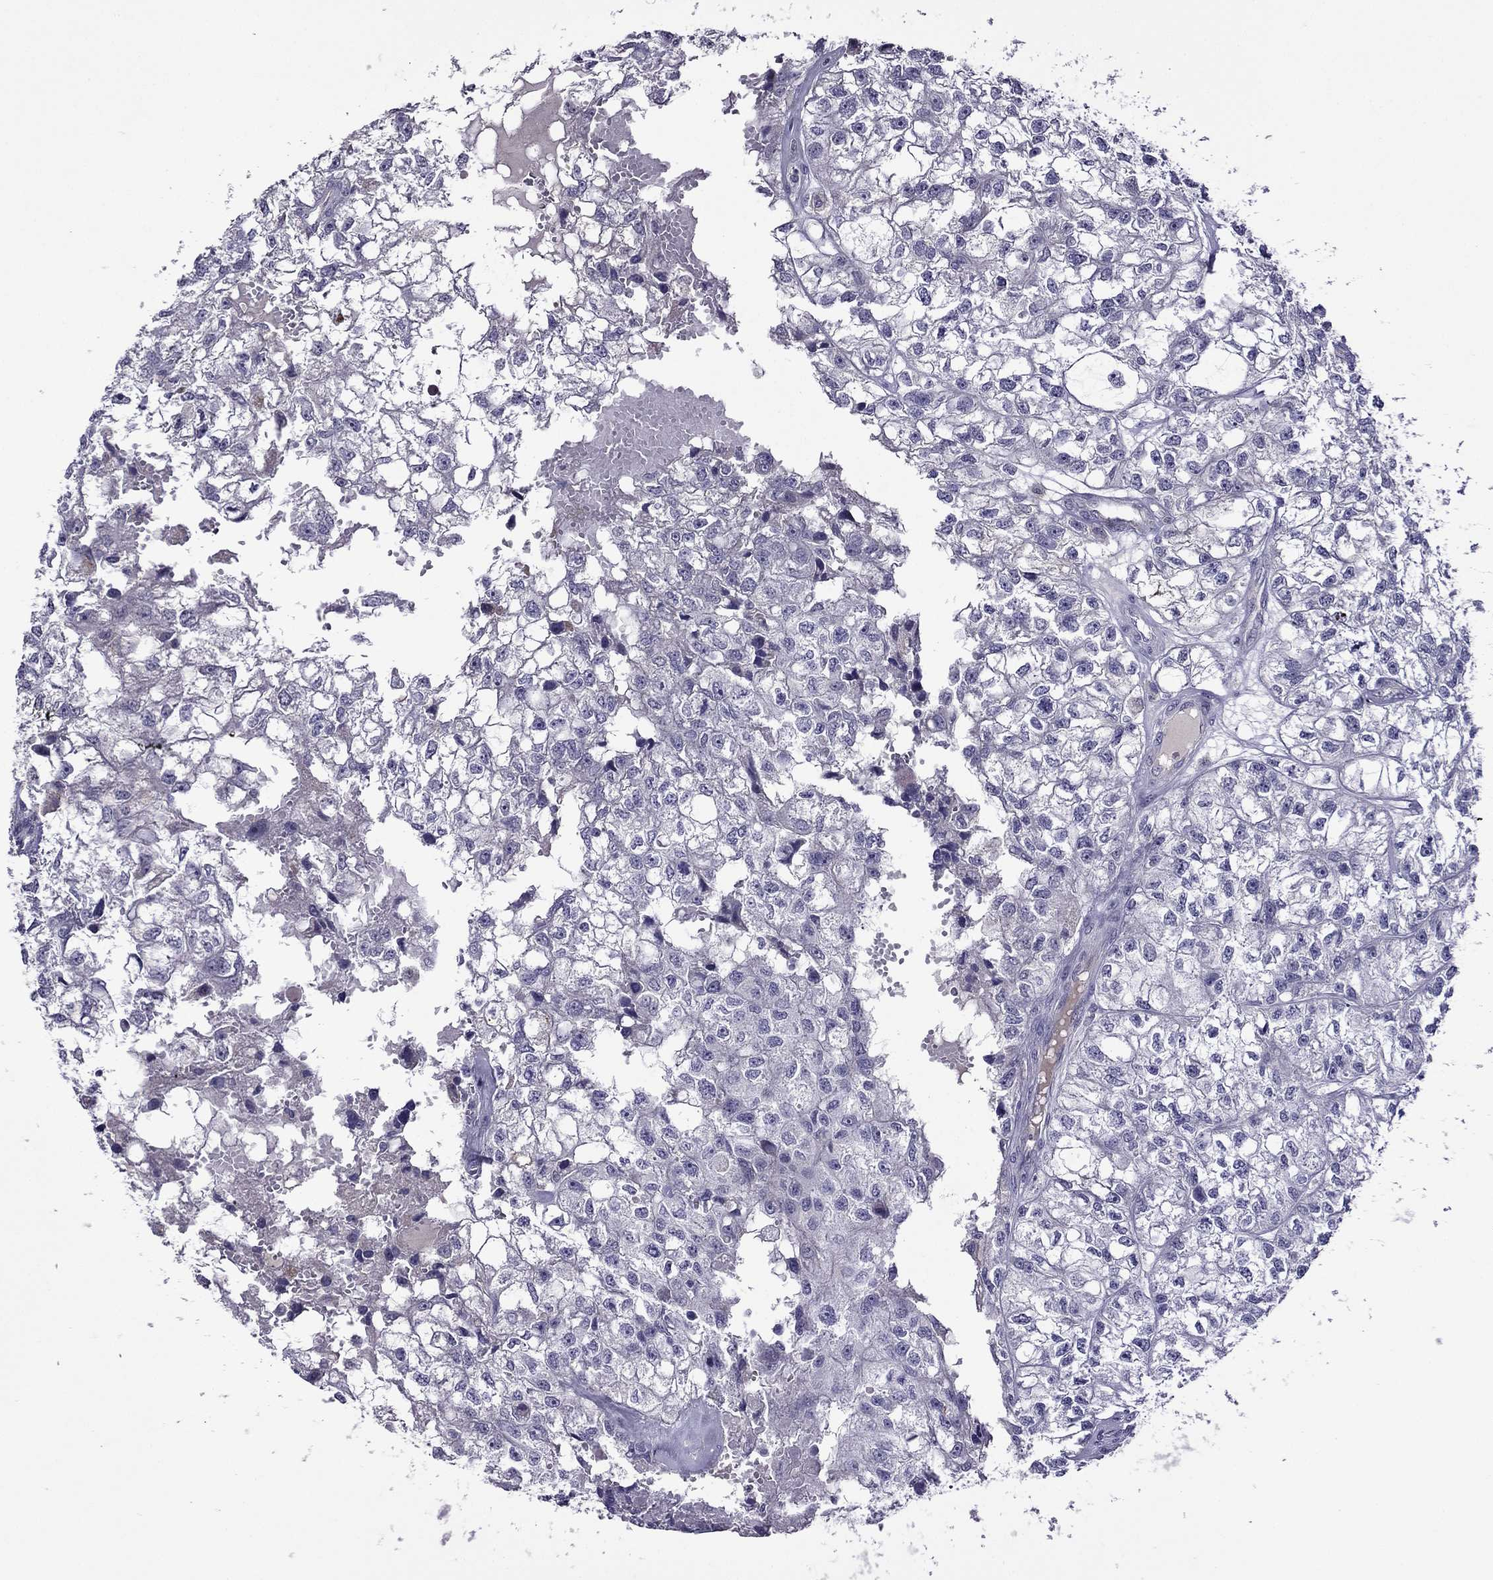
{"staining": {"intensity": "negative", "quantity": "none", "location": "none"}, "tissue": "renal cancer", "cell_type": "Tumor cells", "image_type": "cancer", "snomed": [{"axis": "morphology", "description": "Adenocarcinoma, NOS"}, {"axis": "topography", "description": "Kidney"}], "caption": "IHC photomicrograph of renal cancer (adenocarcinoma) stained for a protein (brown), which displays no positivity in tumor cells. (Immunohistochemistry, brightfield microscopy, high magnification).", "gene": "SPTBN4", "patient": {"sex": "male", "age": 56}}